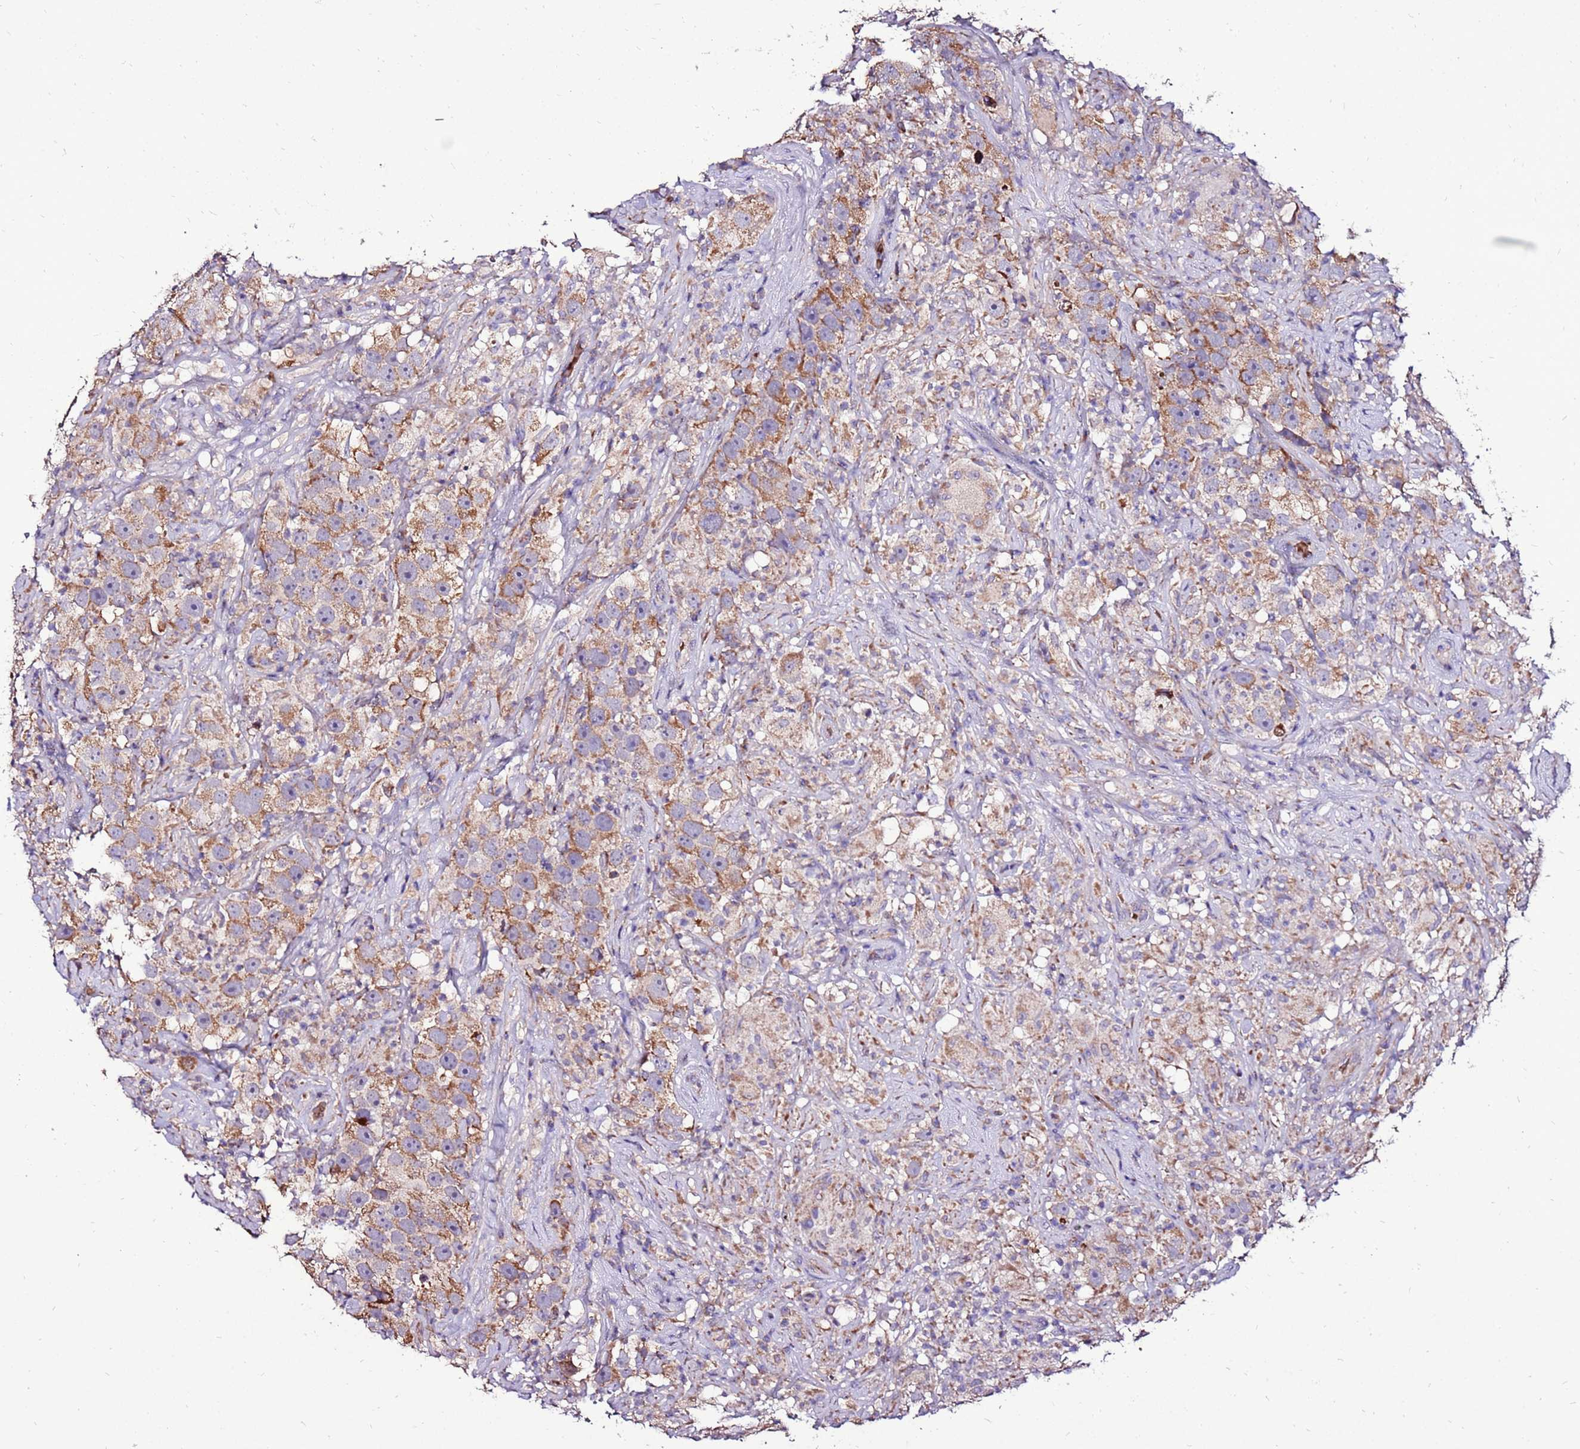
{"staining": {"intensity": "moderate", "quantity": "25%-75%", "location": "cytoplasmic/membranous"}, "tissue": "testis cancer", "cell_type": "Tumor cells", "image_type": "cancer", "snomed": [{"axis": "morphology", "description": "Seminoma, NOS"}, {"axis": "topography", "description": "Testis"}], "caption": "Testis seminoma stained with immunohistochemistry displays moderate cytoplasmic/membranous positivity in approximately 25%-75% of tumor cells.", "gene": "SPSB3", "patient": {"sex": "male", "age": 49}}